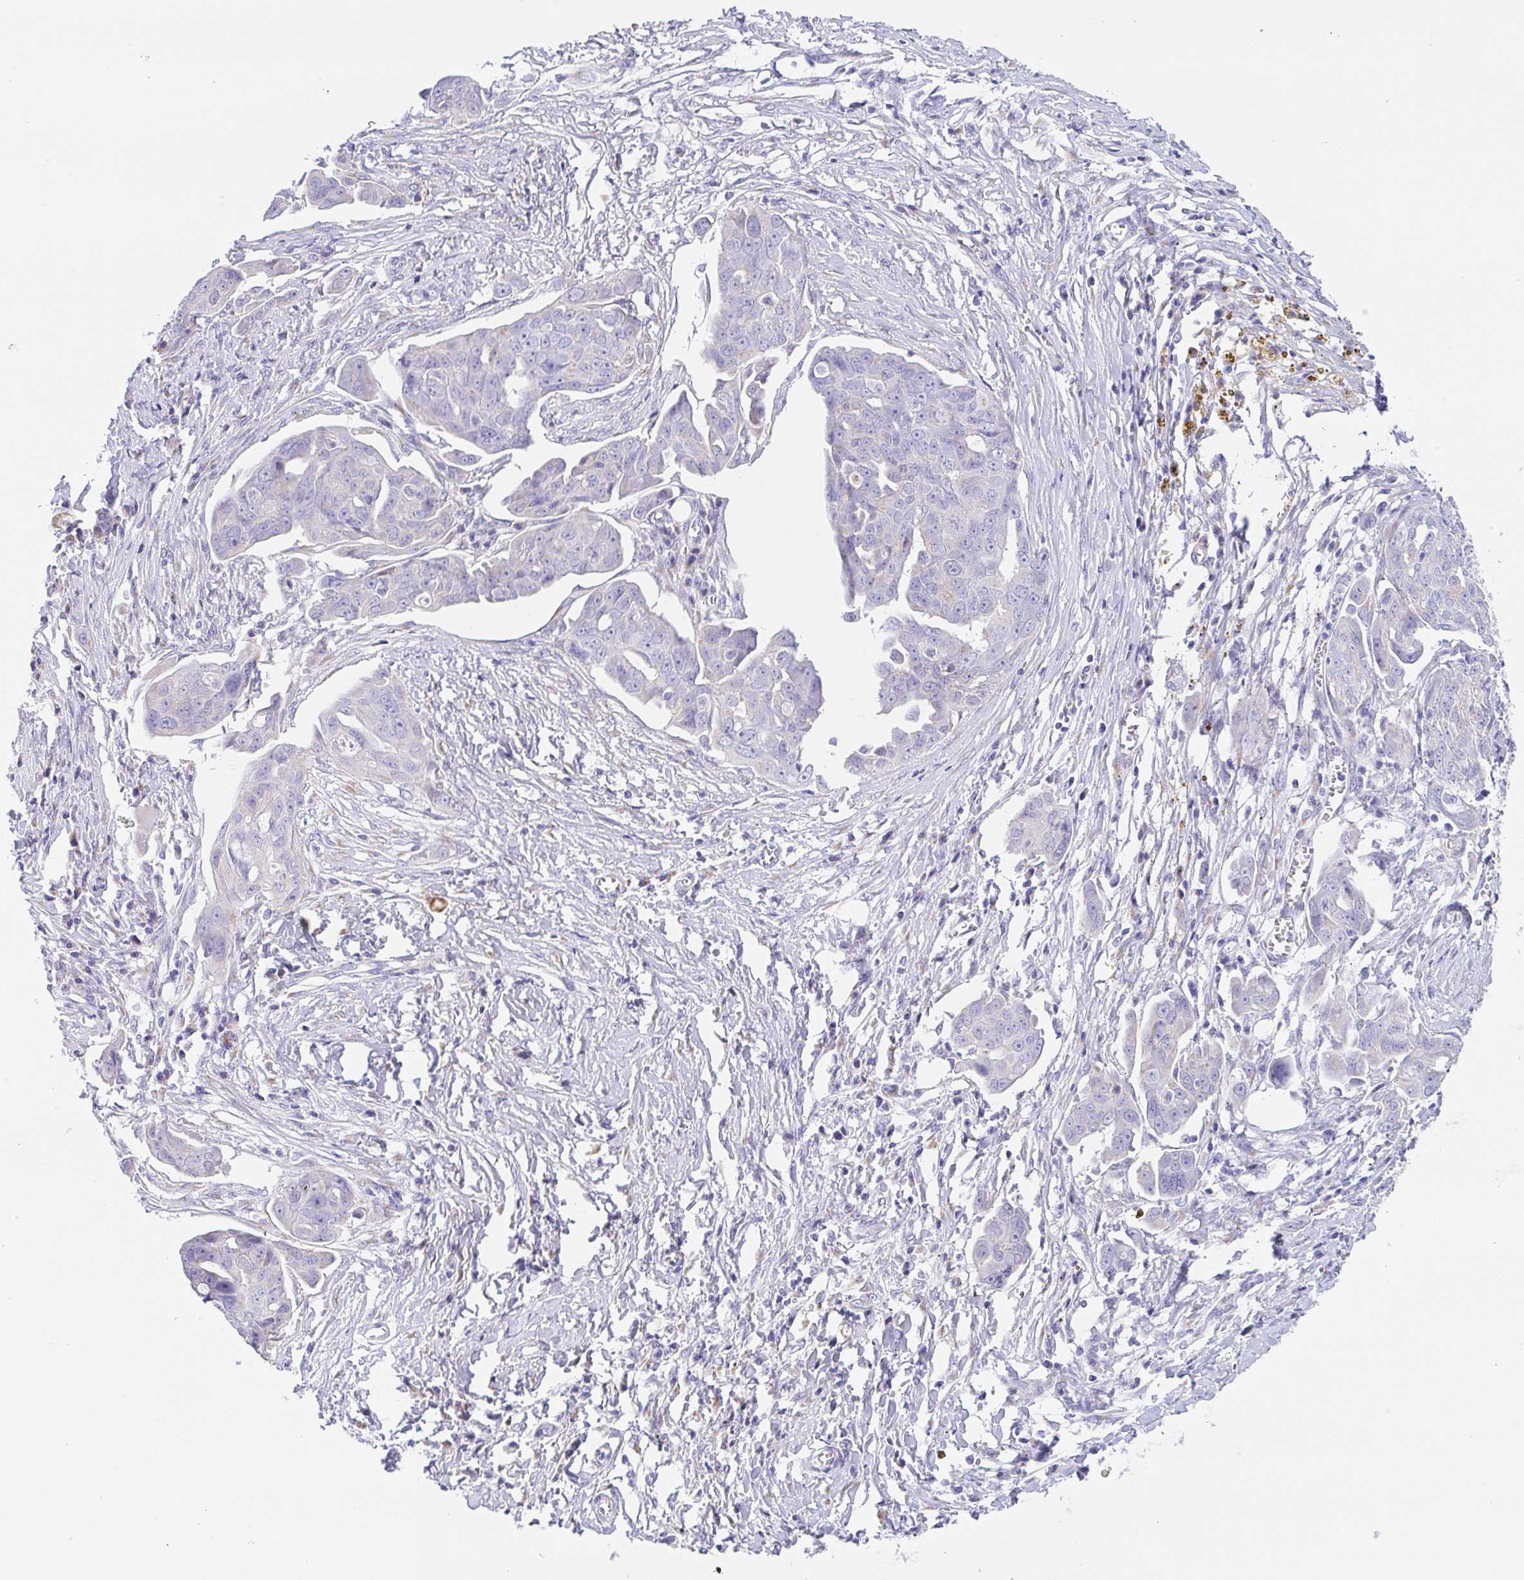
{"staining": {"intensity": "negative", "quantity": "none", "location": "none"}, "tissue": "ovarian cancer", "cell_type": "Tumor cells", "image_type": "cancer", "snomed": [{"axis": "morphology", "description": "Carcinoma, endometroid"}, {"axis": "topography", "description": "Ovary"}], "caption": "The micrograph exhibits no staining of tumor cells in ovarian cancer.", "gene": "SCG3", "patient": {"sex": "female", "age": 70}}